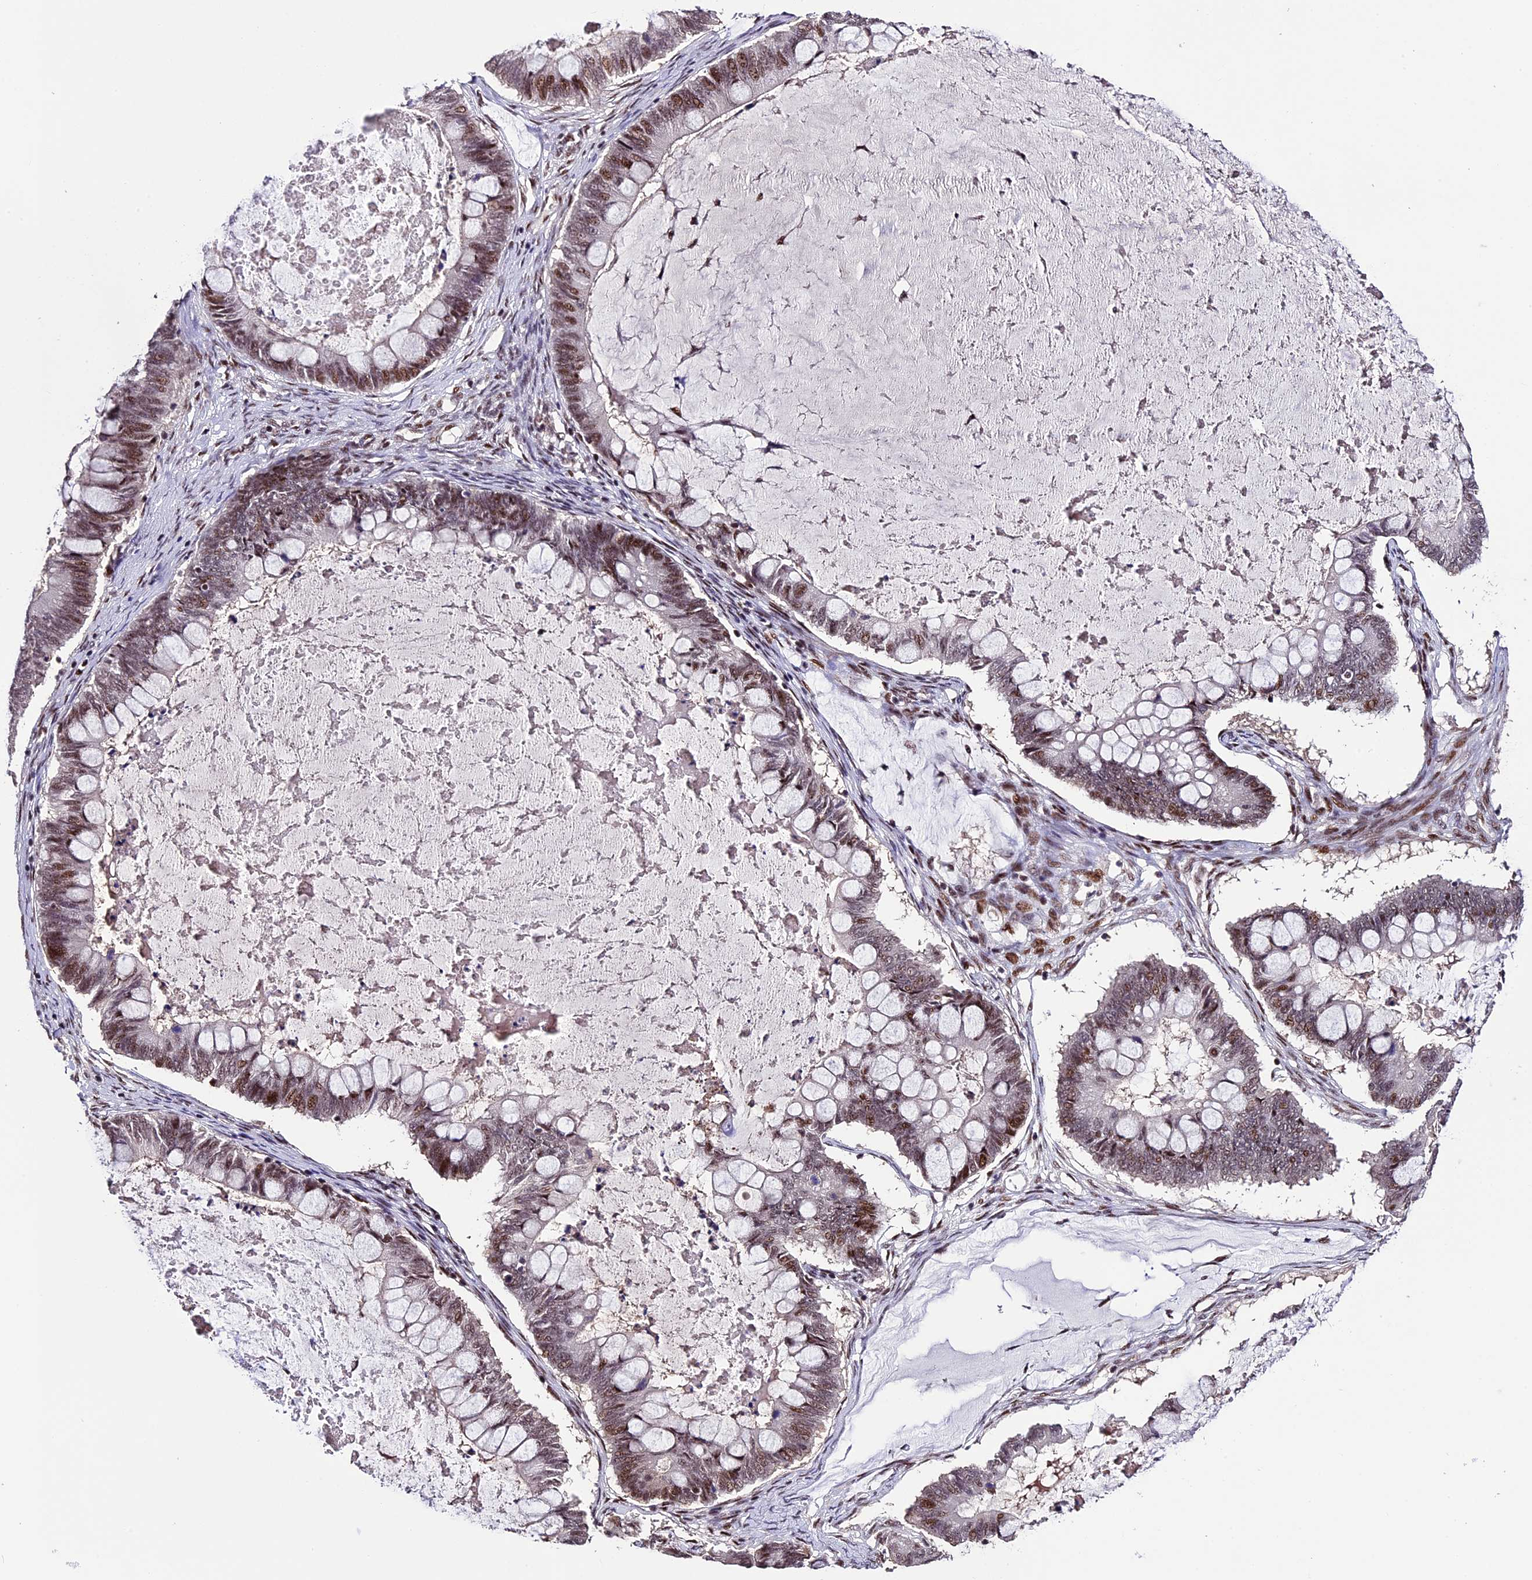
{"staining": {"intensity": "moderate", "quantity": ">75%", "location": "nuclear"}, "tissue": "ovarian cancer", "cell_type": "Tumor cells", "image_type": "cancer", "snomed": [{"axis": "morphology", "description": "Cystadenocarcinoma, mucinous, NOS"}, {"axis": "topography", "description": "Ovary"}], "caption": "Immunohistochemical staining of ovarian mucinous cystadenocarcinoma displays medium levels of moderate nuclear protein staining in about >75% of tumor cells.", "gene": "TCP11L2", "patient": {"sex": "female", "age": 61}}